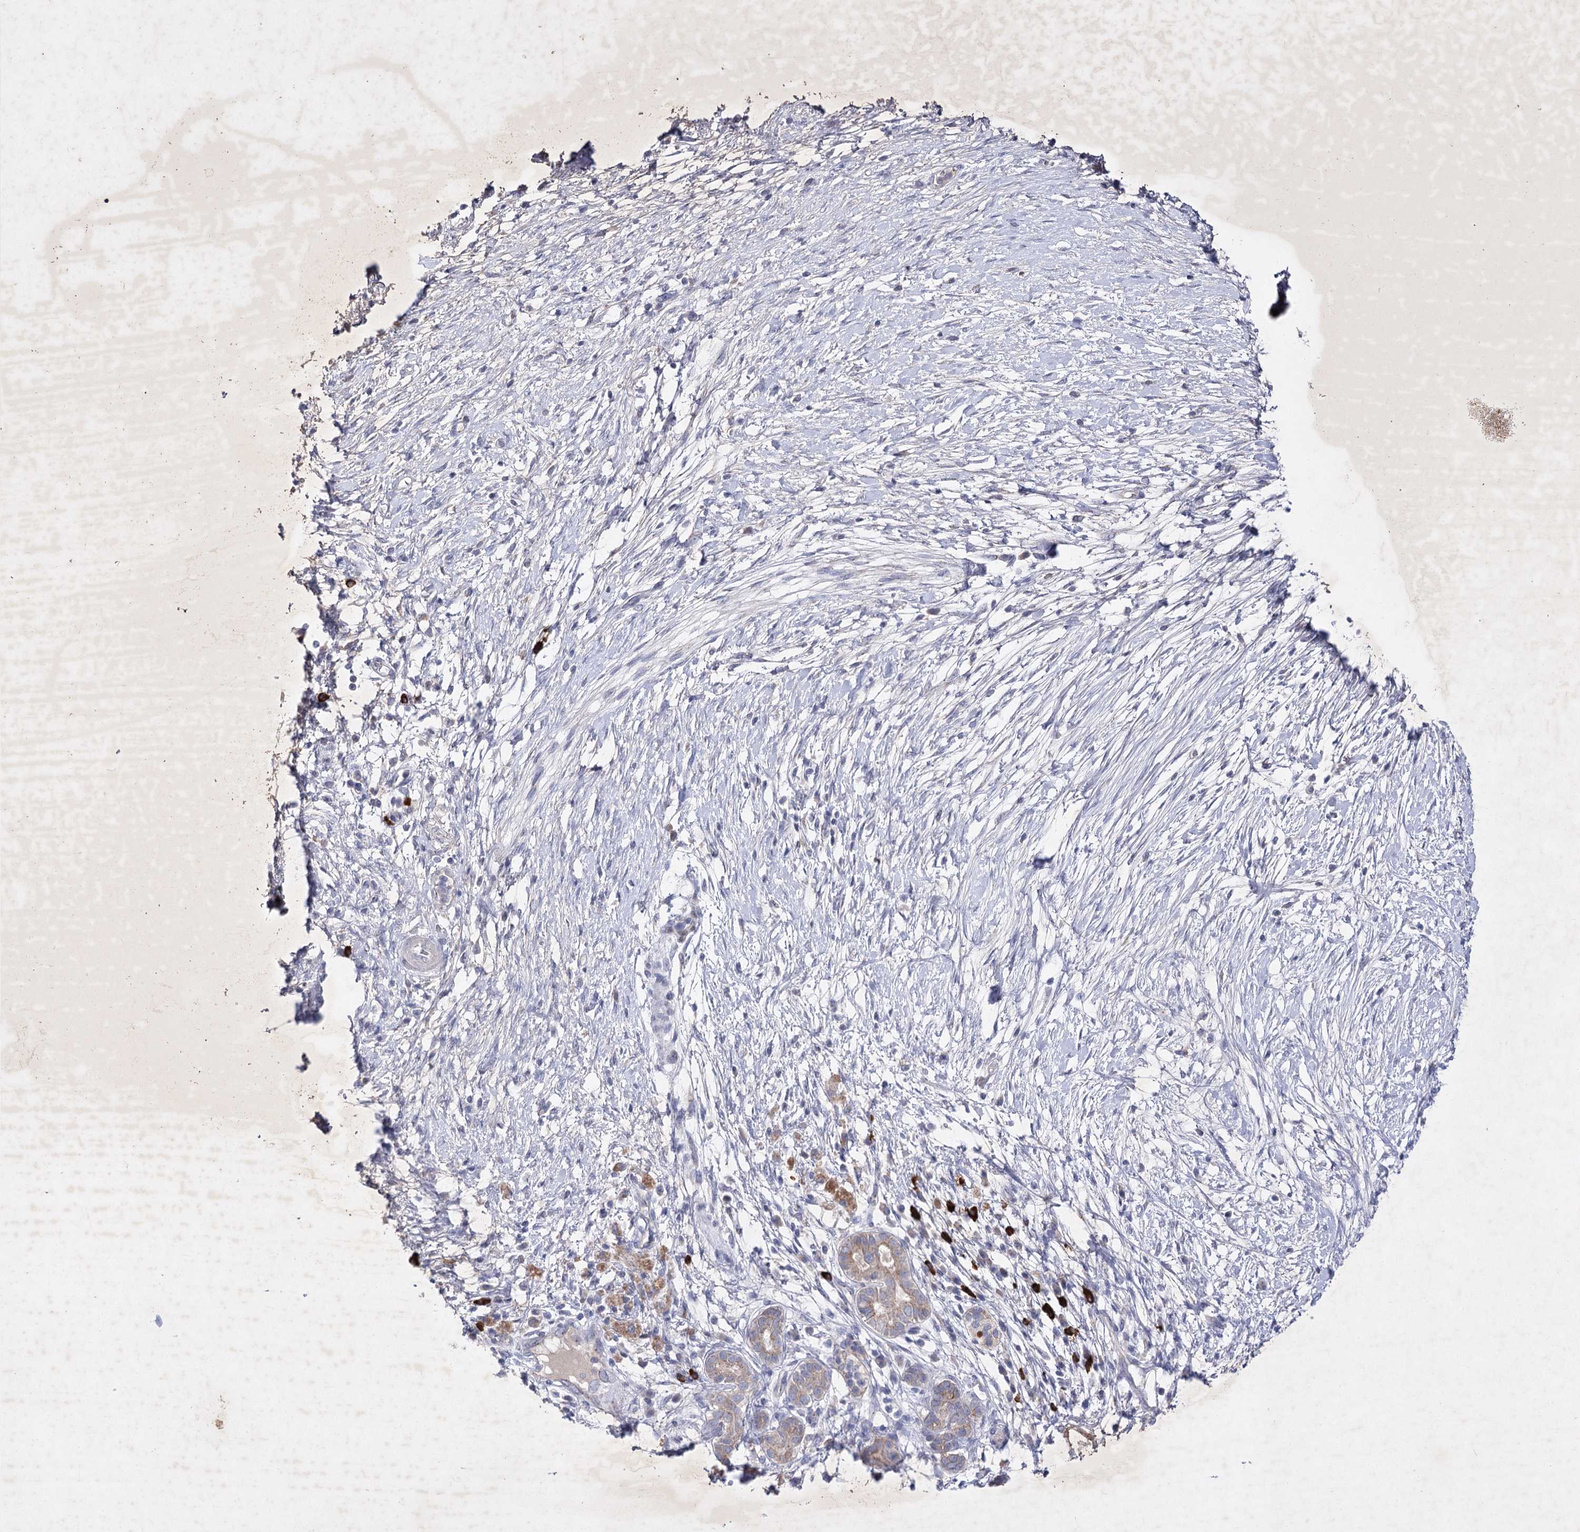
{"staining": {"intensity": "moderate", "quantity": "<25%", "location": "cytoplasmic/membranous"}, "tissue": "pancreatic cancer", "cell_type": "Tumor cells", "image_type": "cancer", "snomed": [{"axis": "morphology", "description": "Adenocarcinoma, NOS"}, {"axis": "topography", "description": "Pancreas"}], "caption": "Pancreatic cancer (adenocarcinoma) stained with immunohistochemistry (IHC) exhibits moderate cytoplasmic/membranous expression in approximately <25% of tumor cells.", "gene": "COX15", "patient": {"sex": "male", "age": 68}}